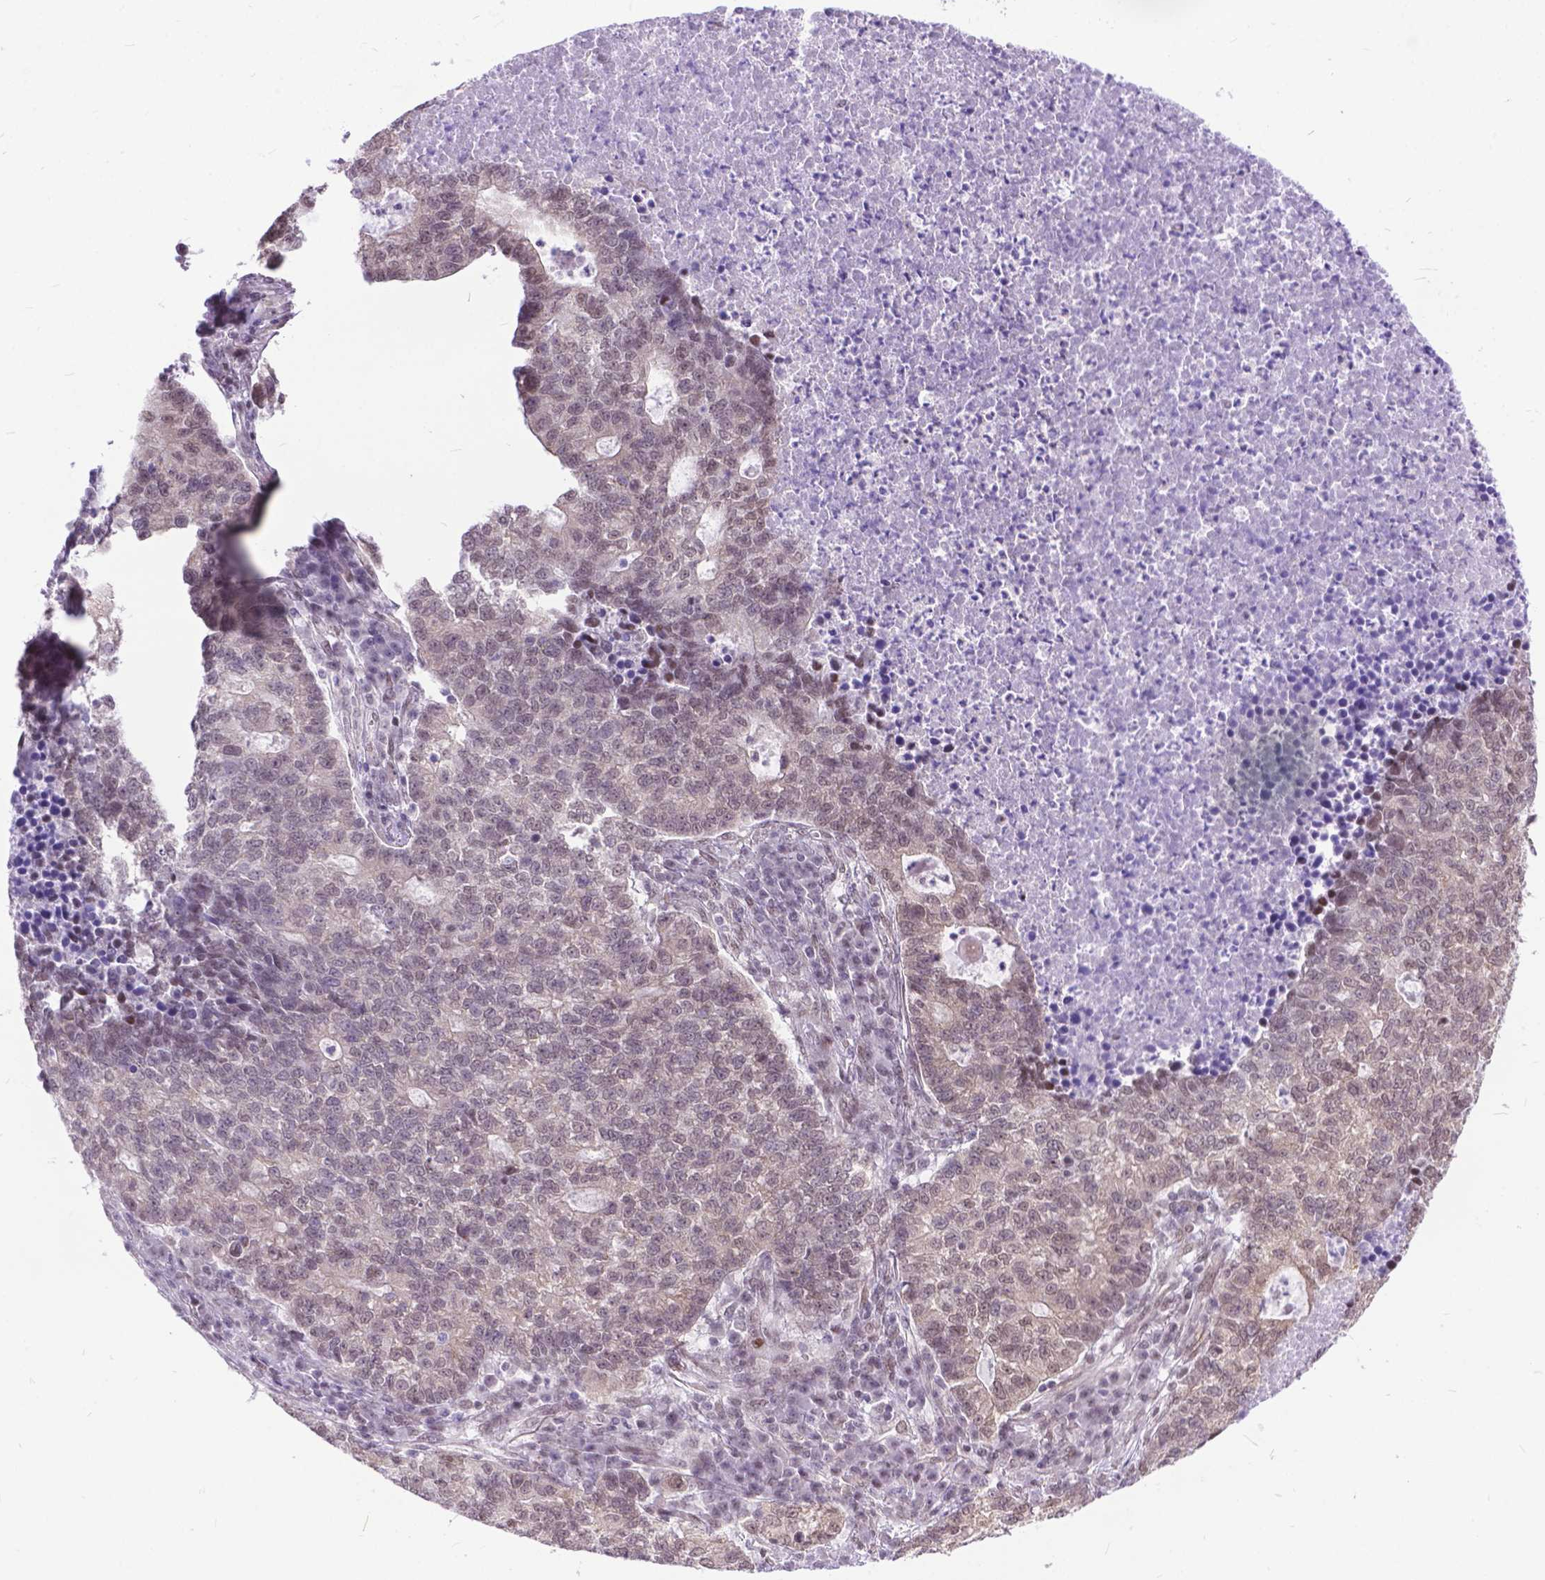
{"staining": {"intensity": "weak", "quantity": ">75%", "location": "cytoplasmic/membranous,nuclear"}, "tissue": "lung cancer", "cell_type": "Tumor cells", "image_type": "cancer", "snomed": [{"axis": "morphology", "description": "Adenocarcinoma, NOS"}, {"axis": "topography", "description": "Lung"}], "caption": "Adenocarcinoma (lung) stained with DAB (3,3'-diaminobenzidine) IHC shows low levels of weak cytoplasmic/membranous and nuclear staining in approximately >75% of tumor cells.", "gene": "FAM124B", "patient": {"sex": "male", "age": 57}}